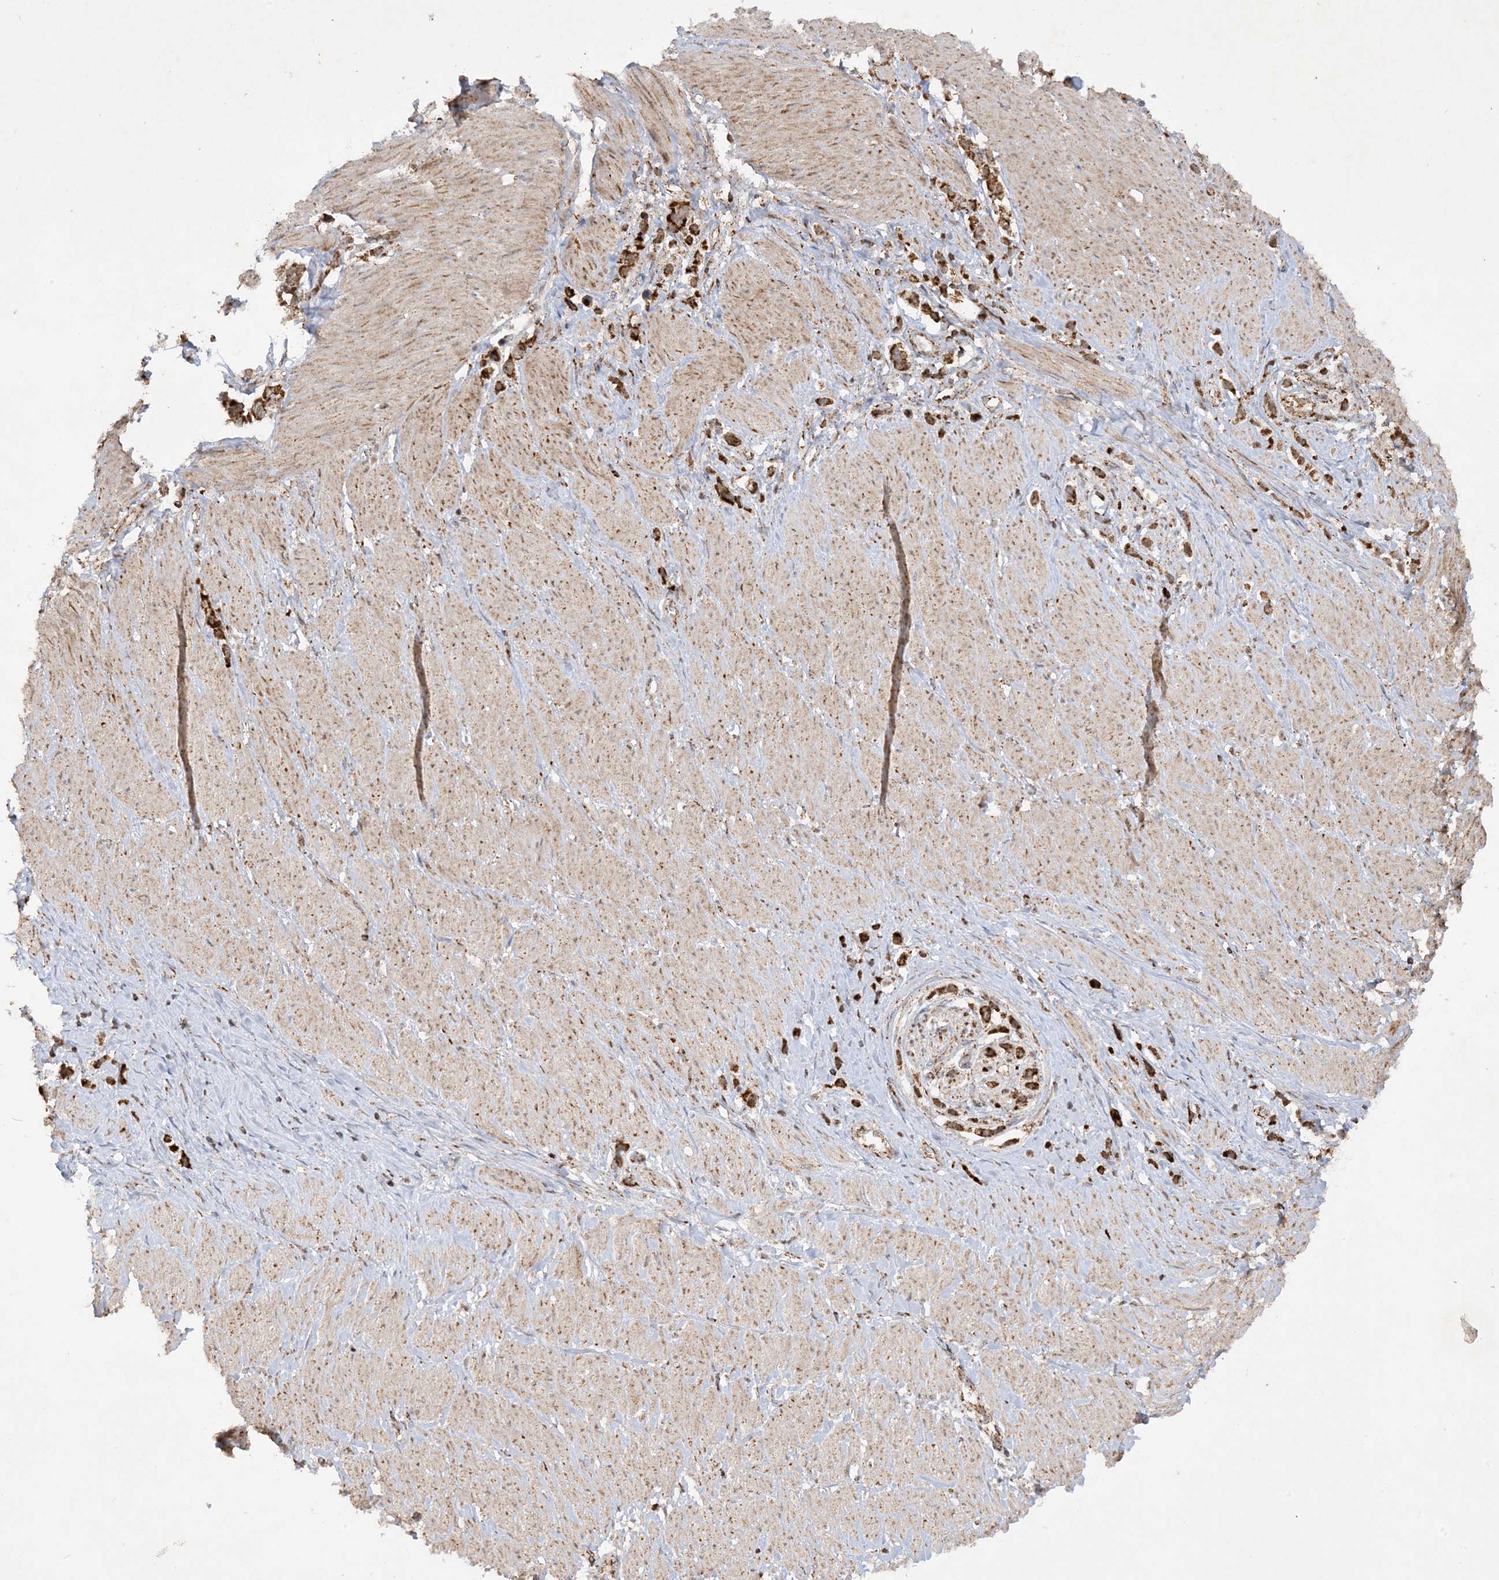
{"staining": {"intensity": "strong", "quantity": ">75%", "location": "cytoplasmic/membranous"}, "tissue": "stomach cancer", "cell_type": "Tumor cells", "image_type": "cancer", "snomed": [{"axis": "morphology", "description": "Normal tissue, NOS"}, {"axis": "morphology", "description": "Adenocarcinoma, NOS"}, {"axis": "topography", "description": "Stomach, upper"}, {"axis": "topography", "description": "Stomach"}], "caption": "Protein expression analysis of adenocarcinoma (stomach) exhibits strong cytoplasmic/membranous positivity in approximately >75% of tumor cells.", "gene": "NDUFAF3", "patient": {"sex": "female", "age": 65}}